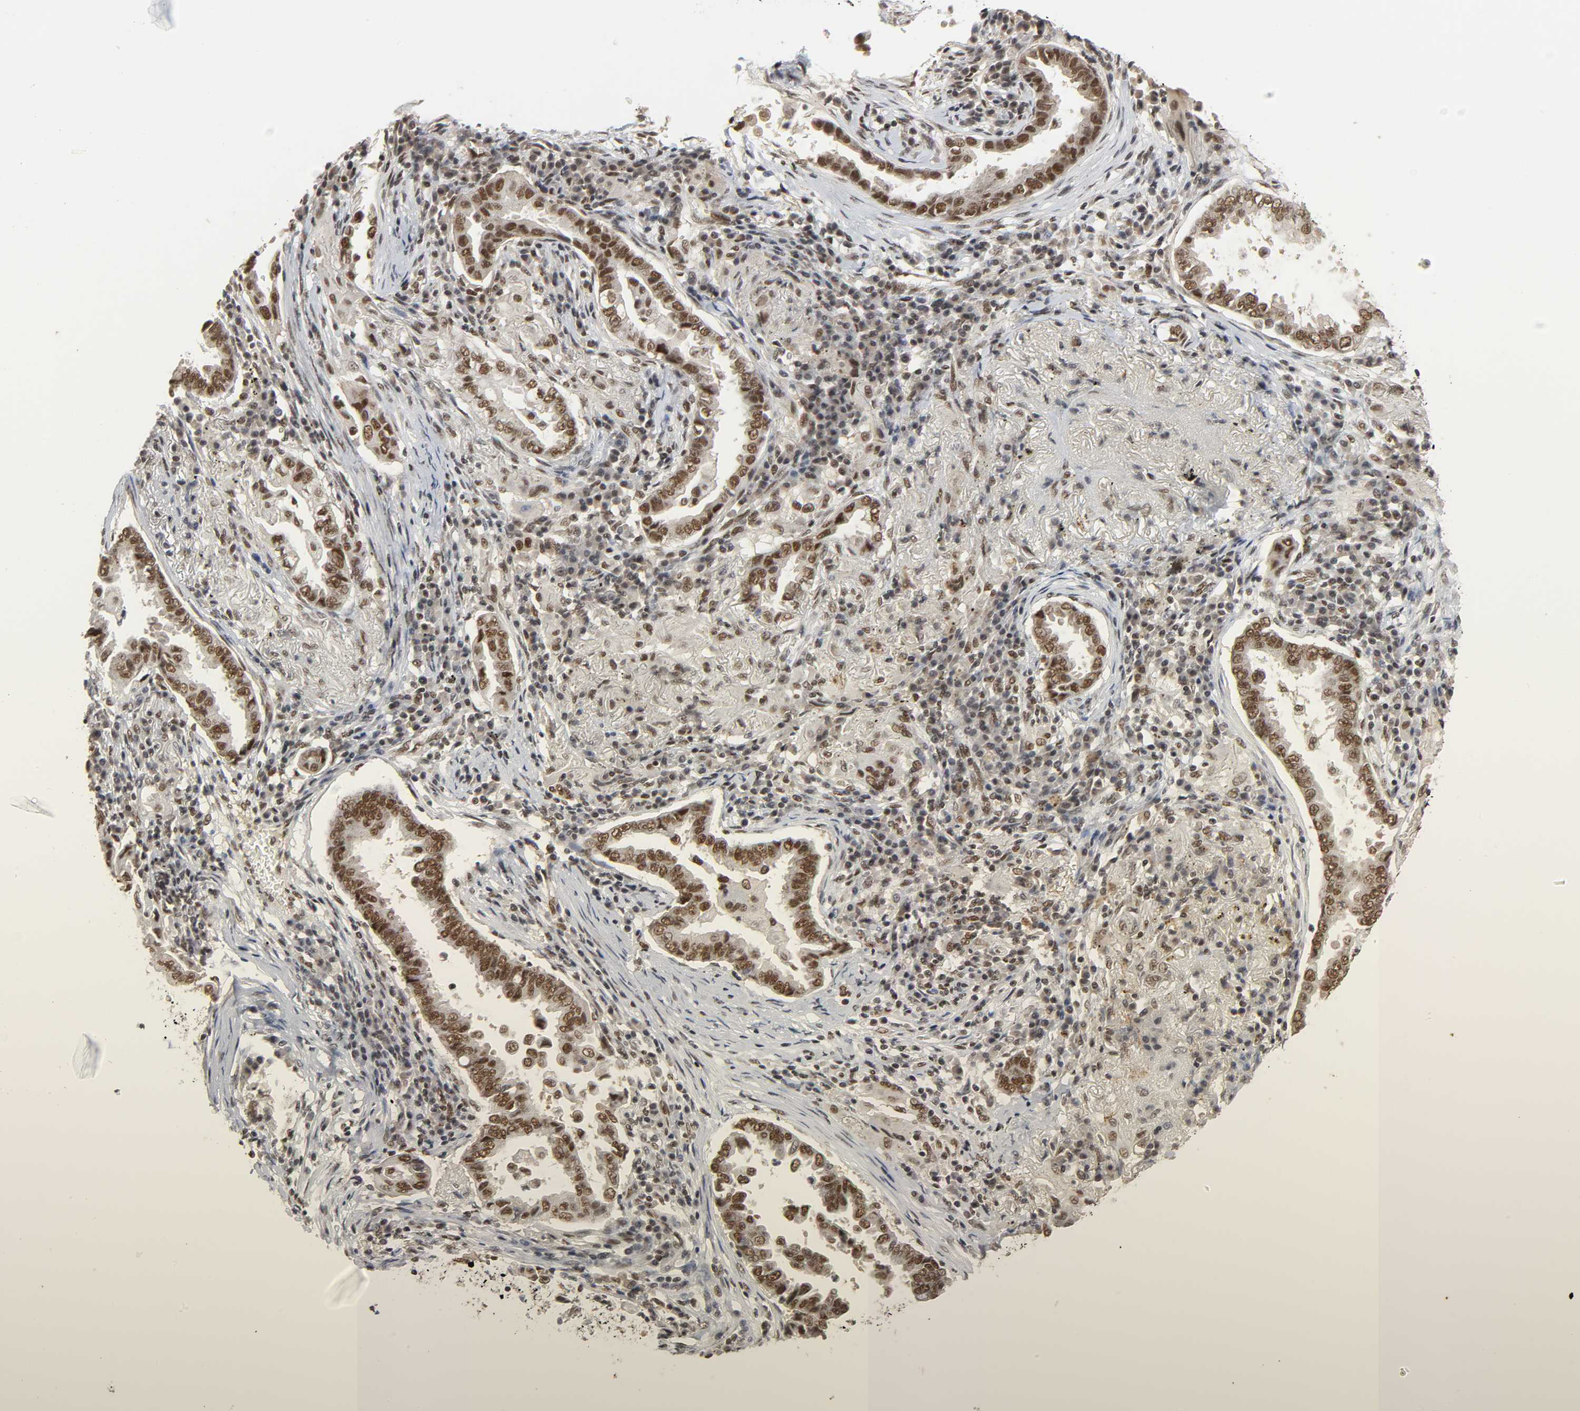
{"staining": {"intensity": "strong", "quantity": ">75%", "location": "nuclear"}, "tissue": "lung cancer", "cell_type": "Tumor cells", "image_type": "cancer", "snomed": [{"axis": "morphology", "description": "Normal tissue, NOS"}, {"axis": "morphology", "description": "Inflammation, NOS"}, {"axis": "morphology", "description": "Adenocarcinoma, NOS"}, {"axis": "topography", "description": "Lung"}], "caption": "Lung cancer (adenocarcinoma) stained for a protein demonstrates strong nuclear positivity in tumor cells.", "gene": "NCOA6", "patient": {"sex": "female", "age": 64}}